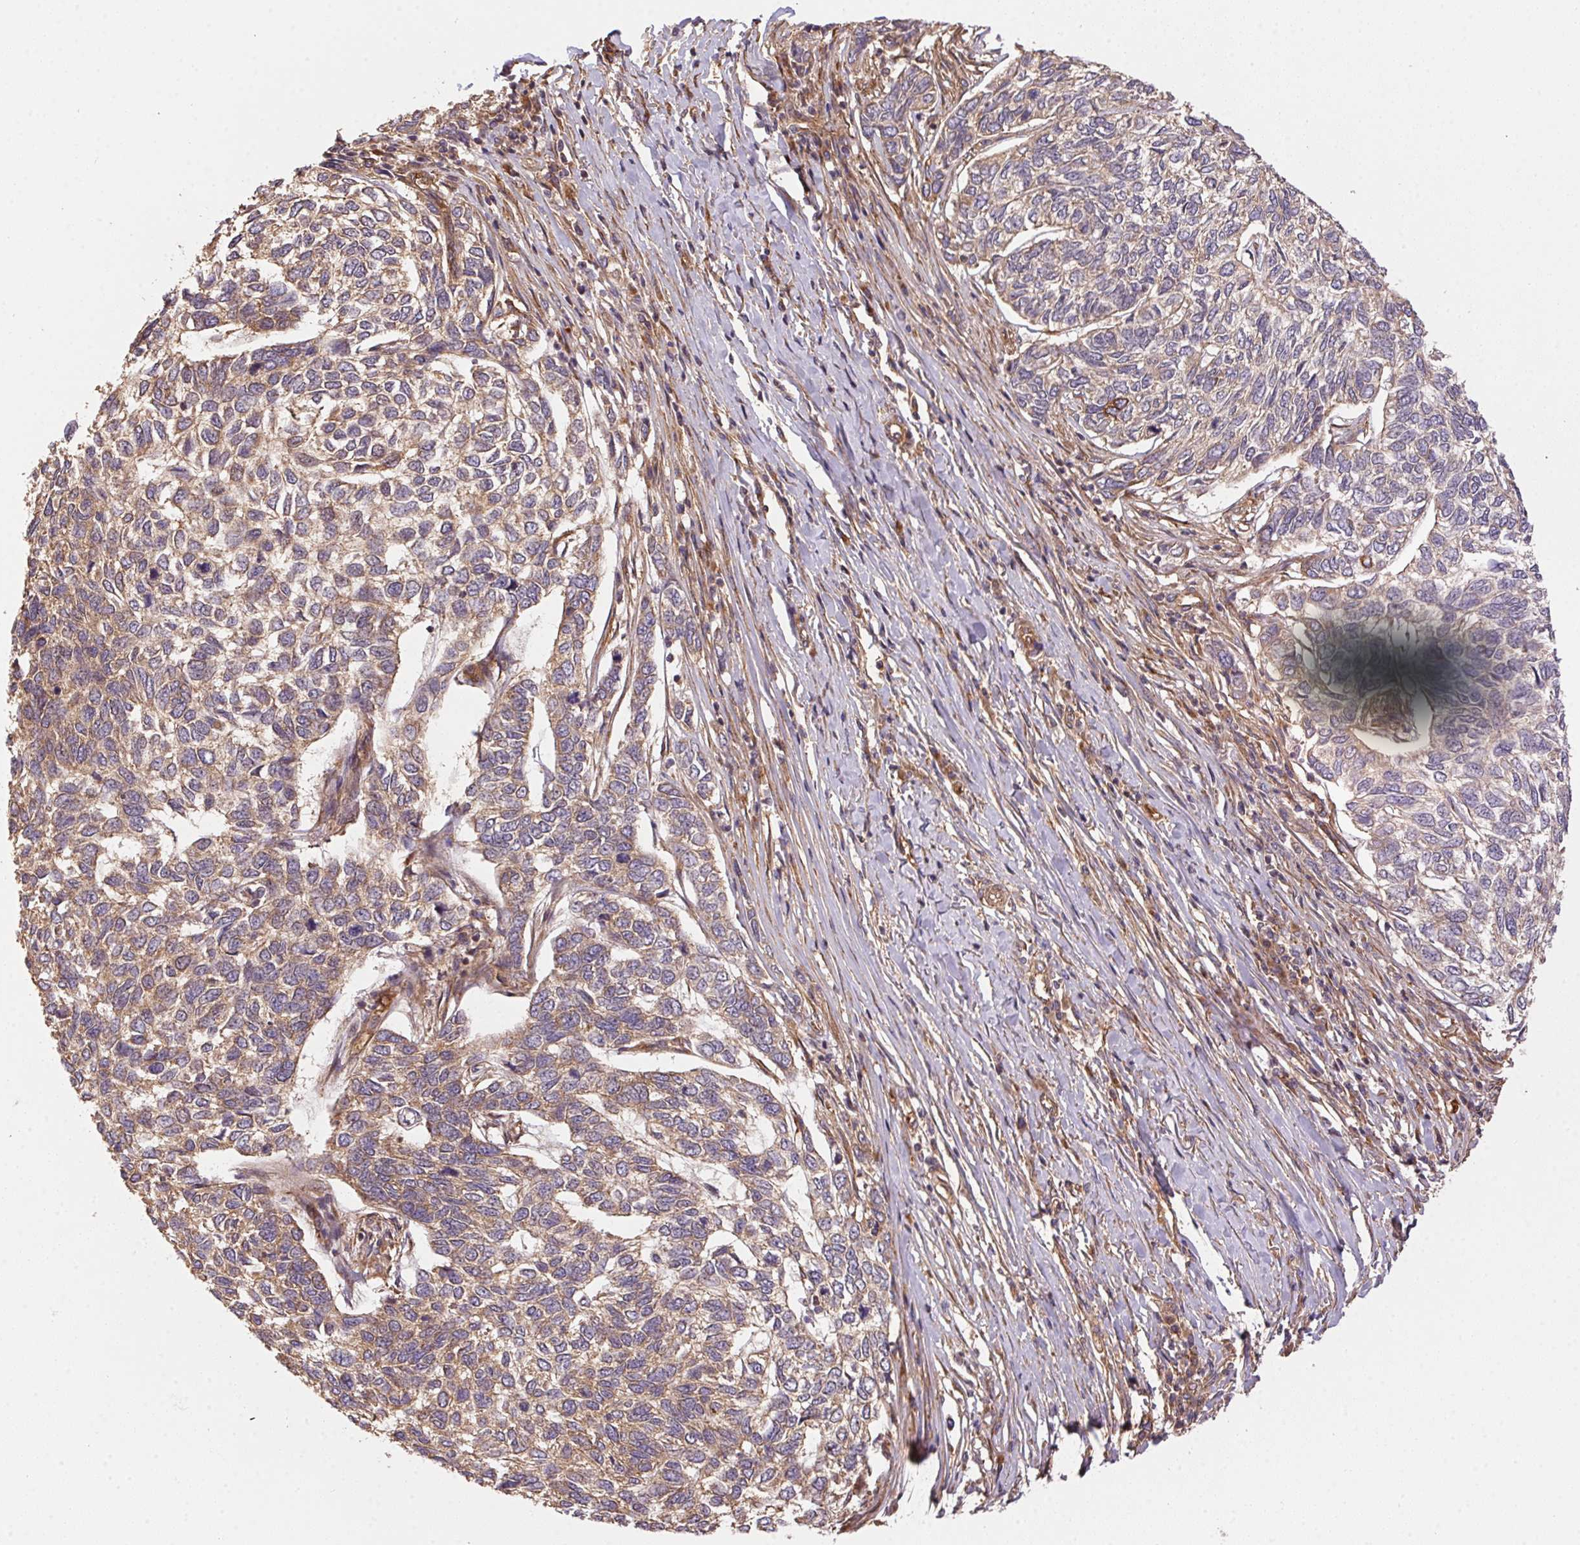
{"staining": {"intensity": "weak", "quantity": "25%-75%", "location": "cytoplasmic/membranous"}, "tissue": "skin cancer", "cell_type": "Tumor cells", "image_type": "cancer", "snomed": [{"axis": "morphology", "description": "Basal cell carcinoma"}, {"axis": "topography", "description": "Skin"}], "caption": "A histopathology image showing weak cytoplasmic/membranous staining in approximately 25%-75% of tumor cells in skin basal cell carcinoma, as visualized by brown immunohistochemical staining.", "gene": "USE1", "patient": {"sex": "female", "age": 65}}